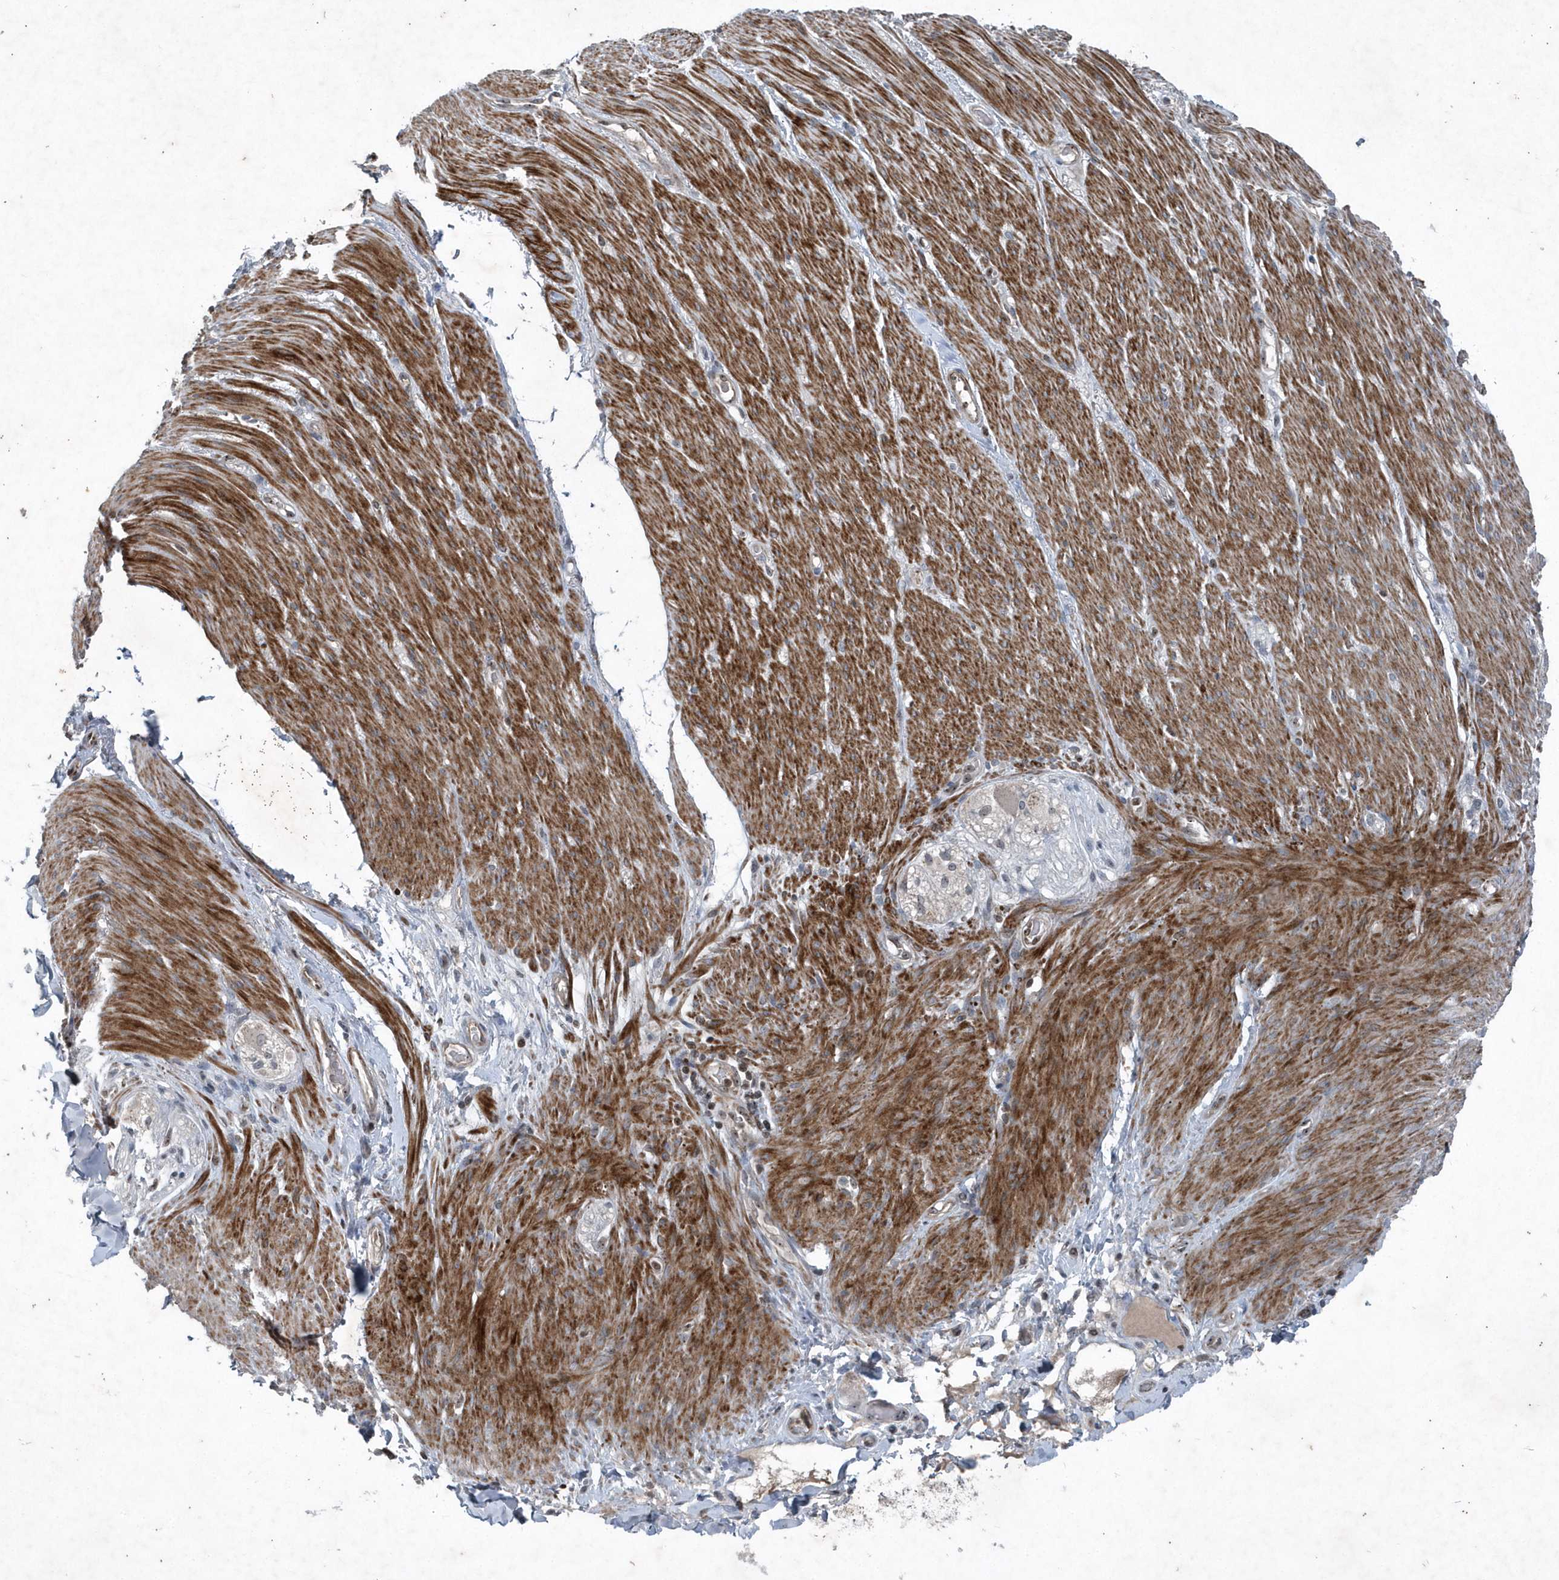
{"staining": {"intensity": "negative", "quantity": "none", "location": "none"}, "tissue": "adipose tissue", "cell_type": "Adipocytes", "image_type": "normal", "snomed": [{"axis": "morphology", "description": "Normal tissue, NOS"}, {"axis": "topography", "description": "Colon"}, {"axis": "topography", "description": "Peripheral nerve tissue"}], "caption": "Immunohistochemistry (IHC) histopathology image of normal adipose tissue: human adipose tissue stained with DAB (3,3'-diaminobenzidine) exhibits no significant protein expression in adipocytes.", "gene": "QTRT2", "patient": {"sex": "female", "age": 61}}